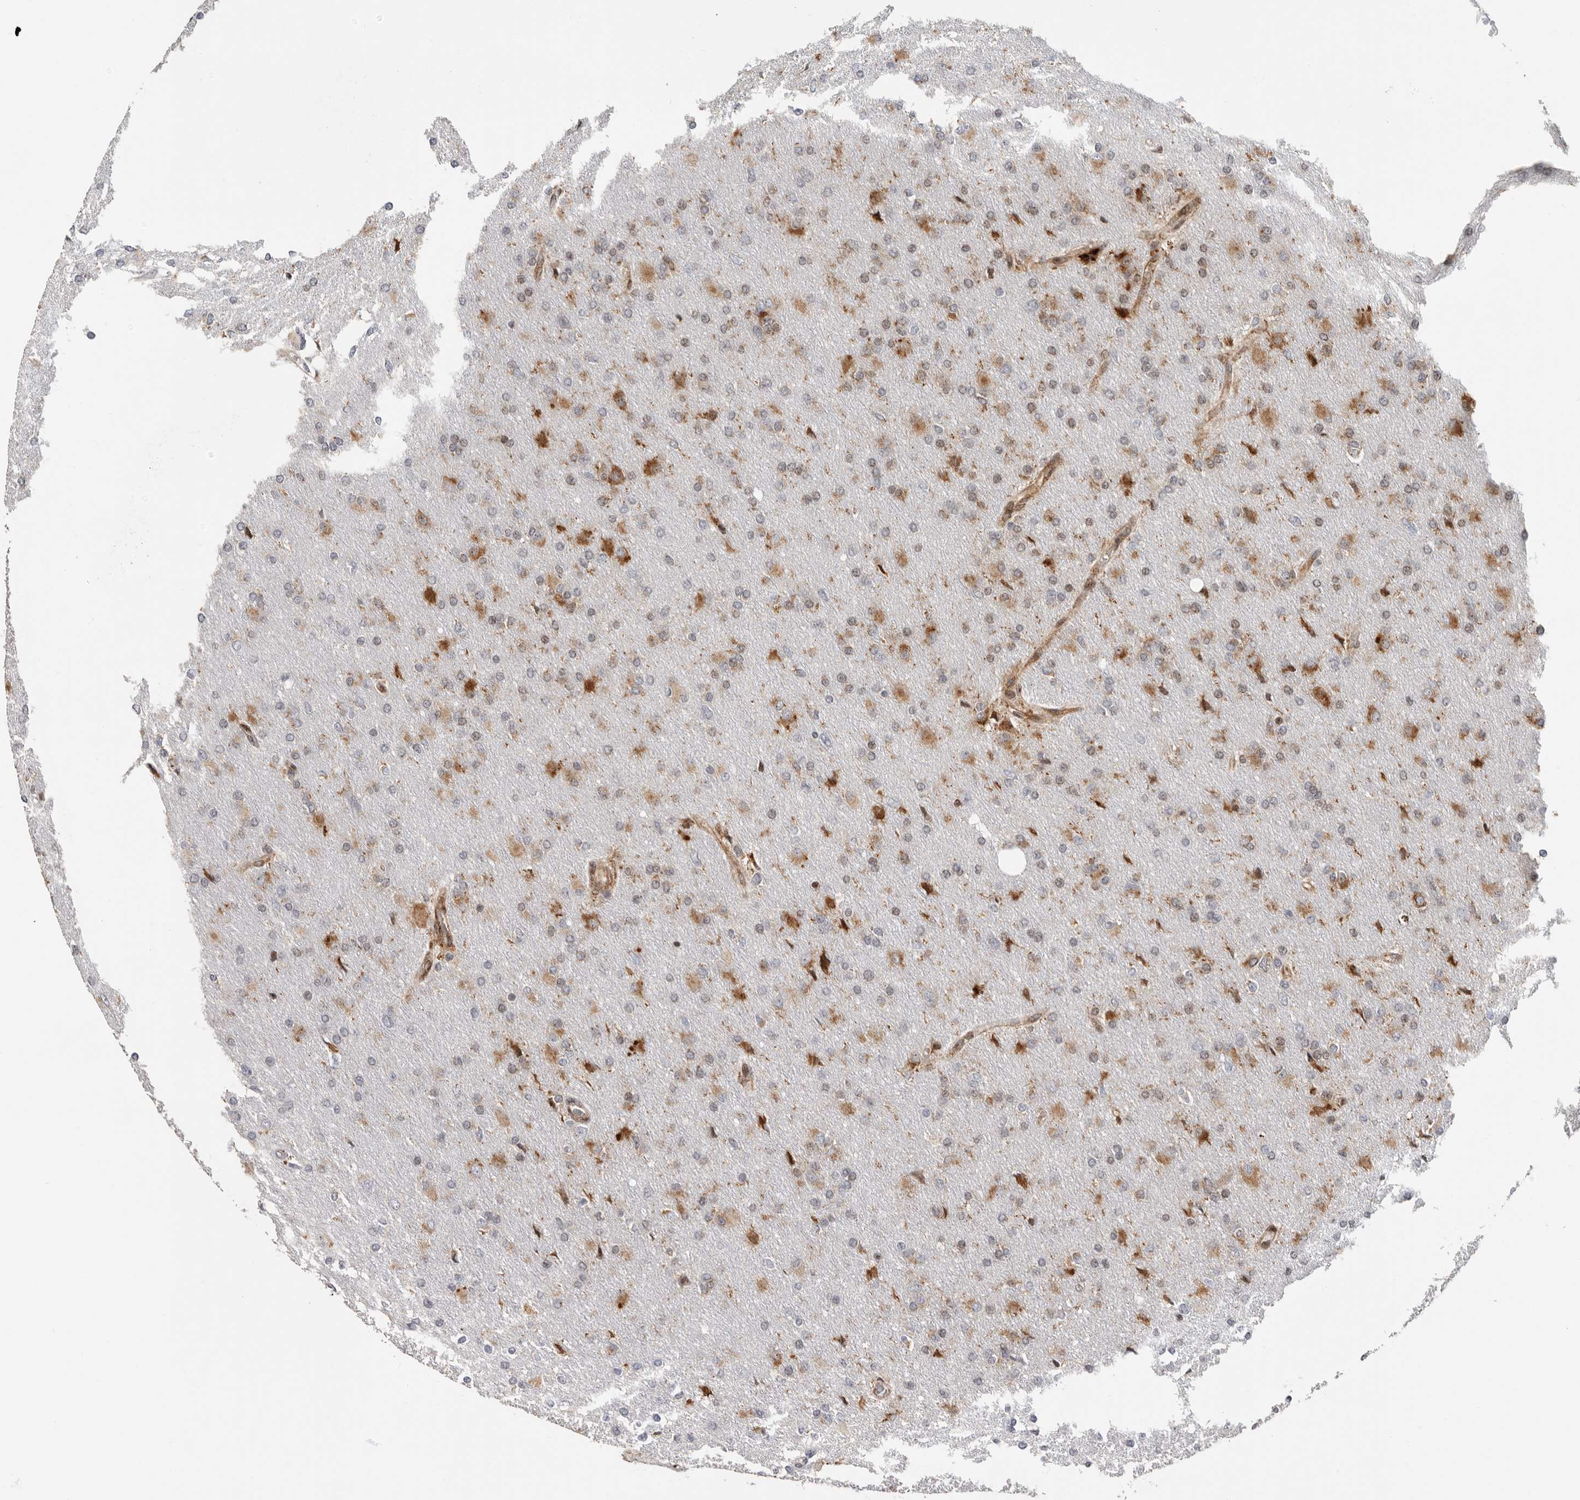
{"staining": {"intensity": "moderate", "quantity": "<25%", "location": "cytoplasmic/membranous"}, "tissue": "glioma", "cell_type": "Tumor cells", "image_type": "cancer", "snomed": [{"axis": "morphology", "description": "Glioma, malignant, High grade"}, {"axis": "topography", "description": "Cerebral cortex"}], "caption": "Human glioma stained with a protein marker demonstrates moderate staining in tumor cells.", "gene": "FZD3", "patient": {"sex": "female", "age": 36}}